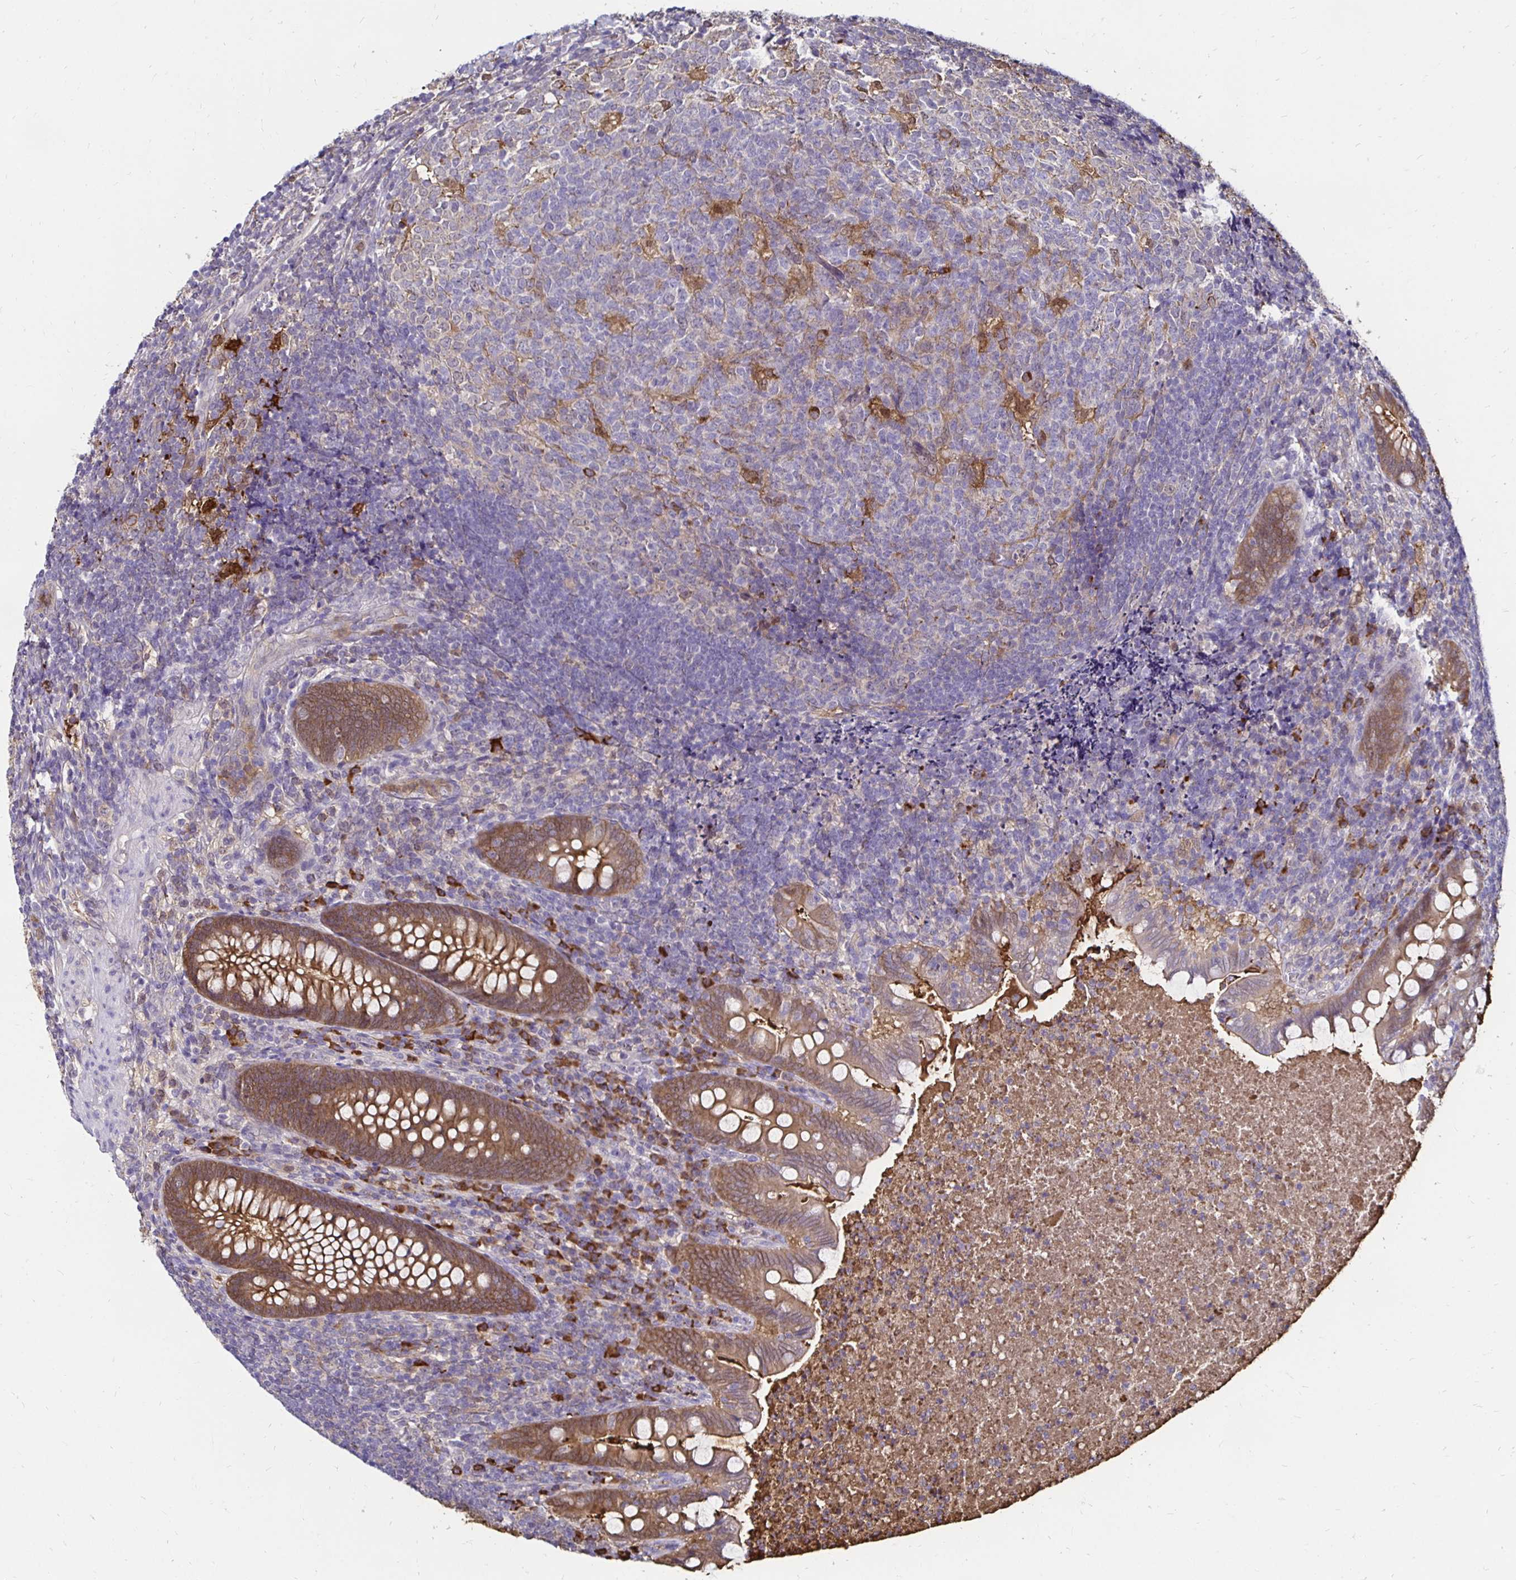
{"staining": {"intensity": "moderate", "quantity": ">75%", "location": "cytoplasmic/membranous"}, "tissue": "appendix", "cell_type": "Glandular cells", "image_type": "normal", "snomed": [{"axis": "morphology", "description": "Normal tissue, NOS"}, {"axis": "topography", "description": "Appendix"}], "caption": "Brown immunohistochemical staining in unremarkable appendix reveals moderate cytoplasmic/membranous staining in about >75% of glandular cells. The protein is shown in brown color, while the nuclei are stained blue.", "gene": "TXN", "patient": {"sex": "male", "age": 47}}